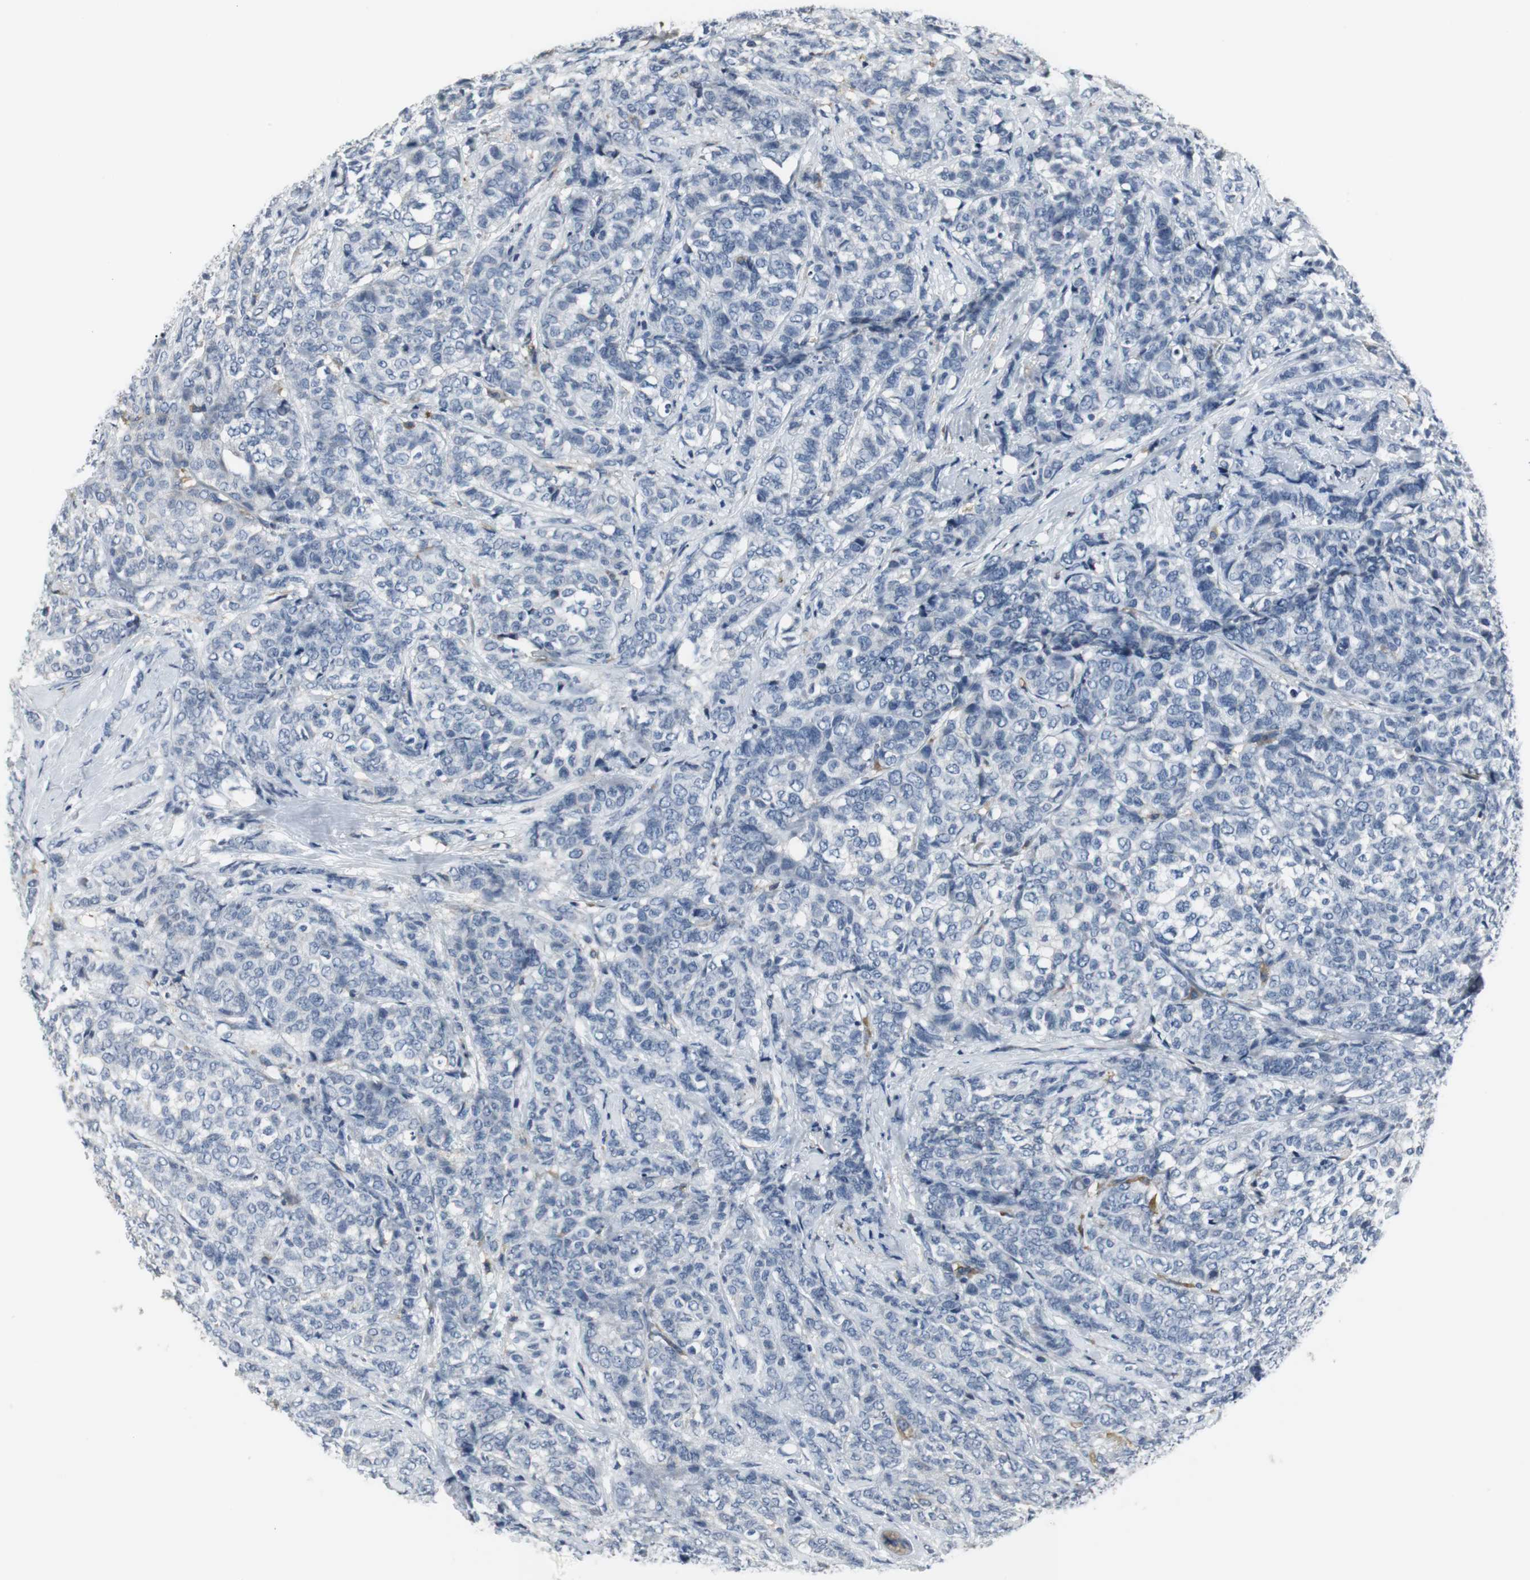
{"staining": {"intensity": "negative", "quantity": "none", "location": "none"}, "tissue": "breast cancer", "cell_type": "Tumor cells", "image_type": "cancer", "snomed": [{"axis": "morphology", "description": "Lobular carcinoma"}, {"axis": "topography", "description": "Breast"}], "caption": "Breast cancer stained for a protein using immunohistochemistry demonstrates no positivity tumor cells.", "gene": "SLC2A5", "patient": {"sex": "female", "age": 60}}